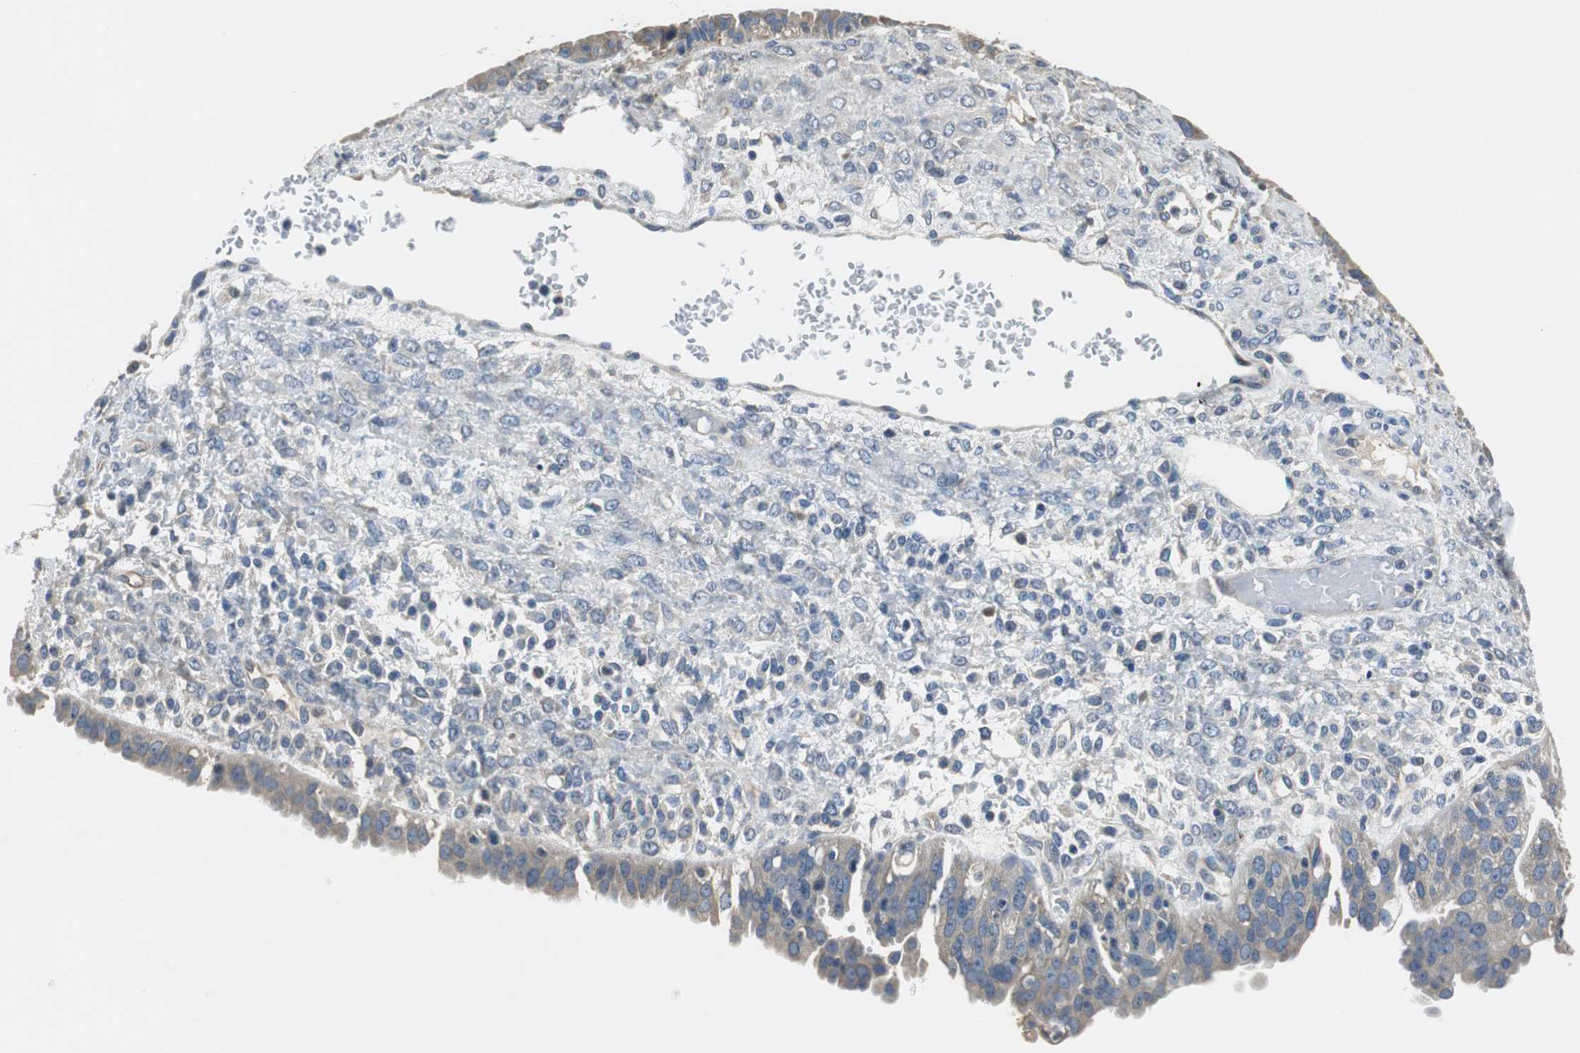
{"staining": {"intensity": "weak", "quantity": "<25%", "location": "cytoplasmic/membranous"}, "tissue": "ovarian cancer", "cell_type": "Tumor cells", "image_type": "cancer", "snomed": [{"axis": "morphology", "description": "Carcinoma, NOS"}, {"axis": "topography", "description": "Soft tissue"}, {"axis": "topography", "description": "Ovary"}], "caption": "IHC histopathology image of neoplastic tissue: ovarian cancer stained with DAB shows no significant protein expression in tumor cells.", "gene": "MTIF2", "patient": {"sex": "female", "age": 54}}